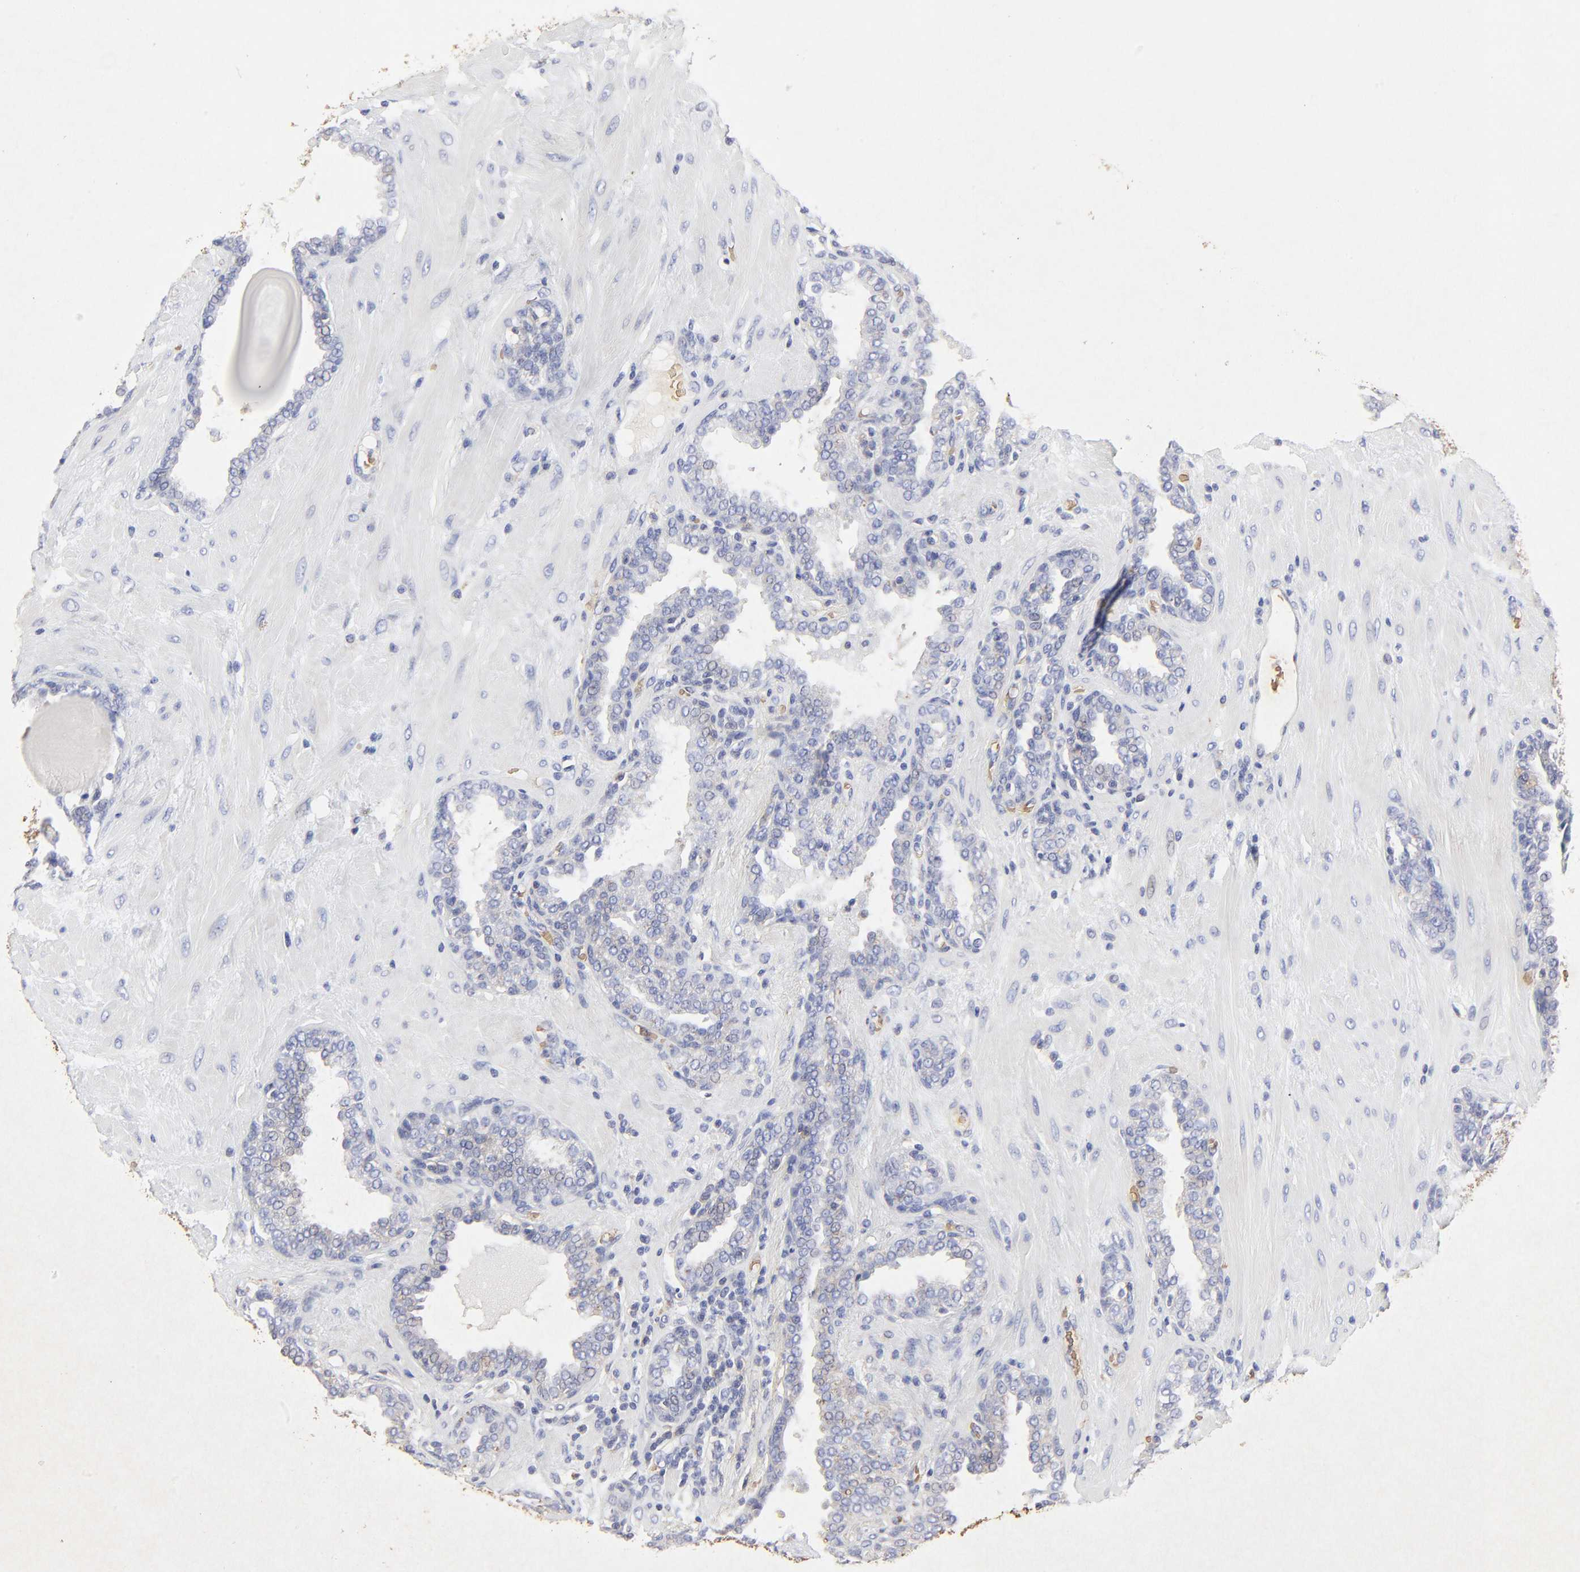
{"staining": {"intensity": "negative", "quantity": "none", "location": "none"}, "tissue": "prostate", "cell_type": "Glandular cells", "image_type": "normal", "snomed": [{"axis": "morphology", "description": "Normal tissue, NOS"}, {"axis": "topography", "description": "Prostate"}], "caption": "High magnification brightfield microscopy of unremarkable prostate stained with DAB (brown) and counterstained with hematoxylin (blue): glandular cells show no significant expression.", "gene": "PAG1", "patient": {"sex": "male", "age": 51}}